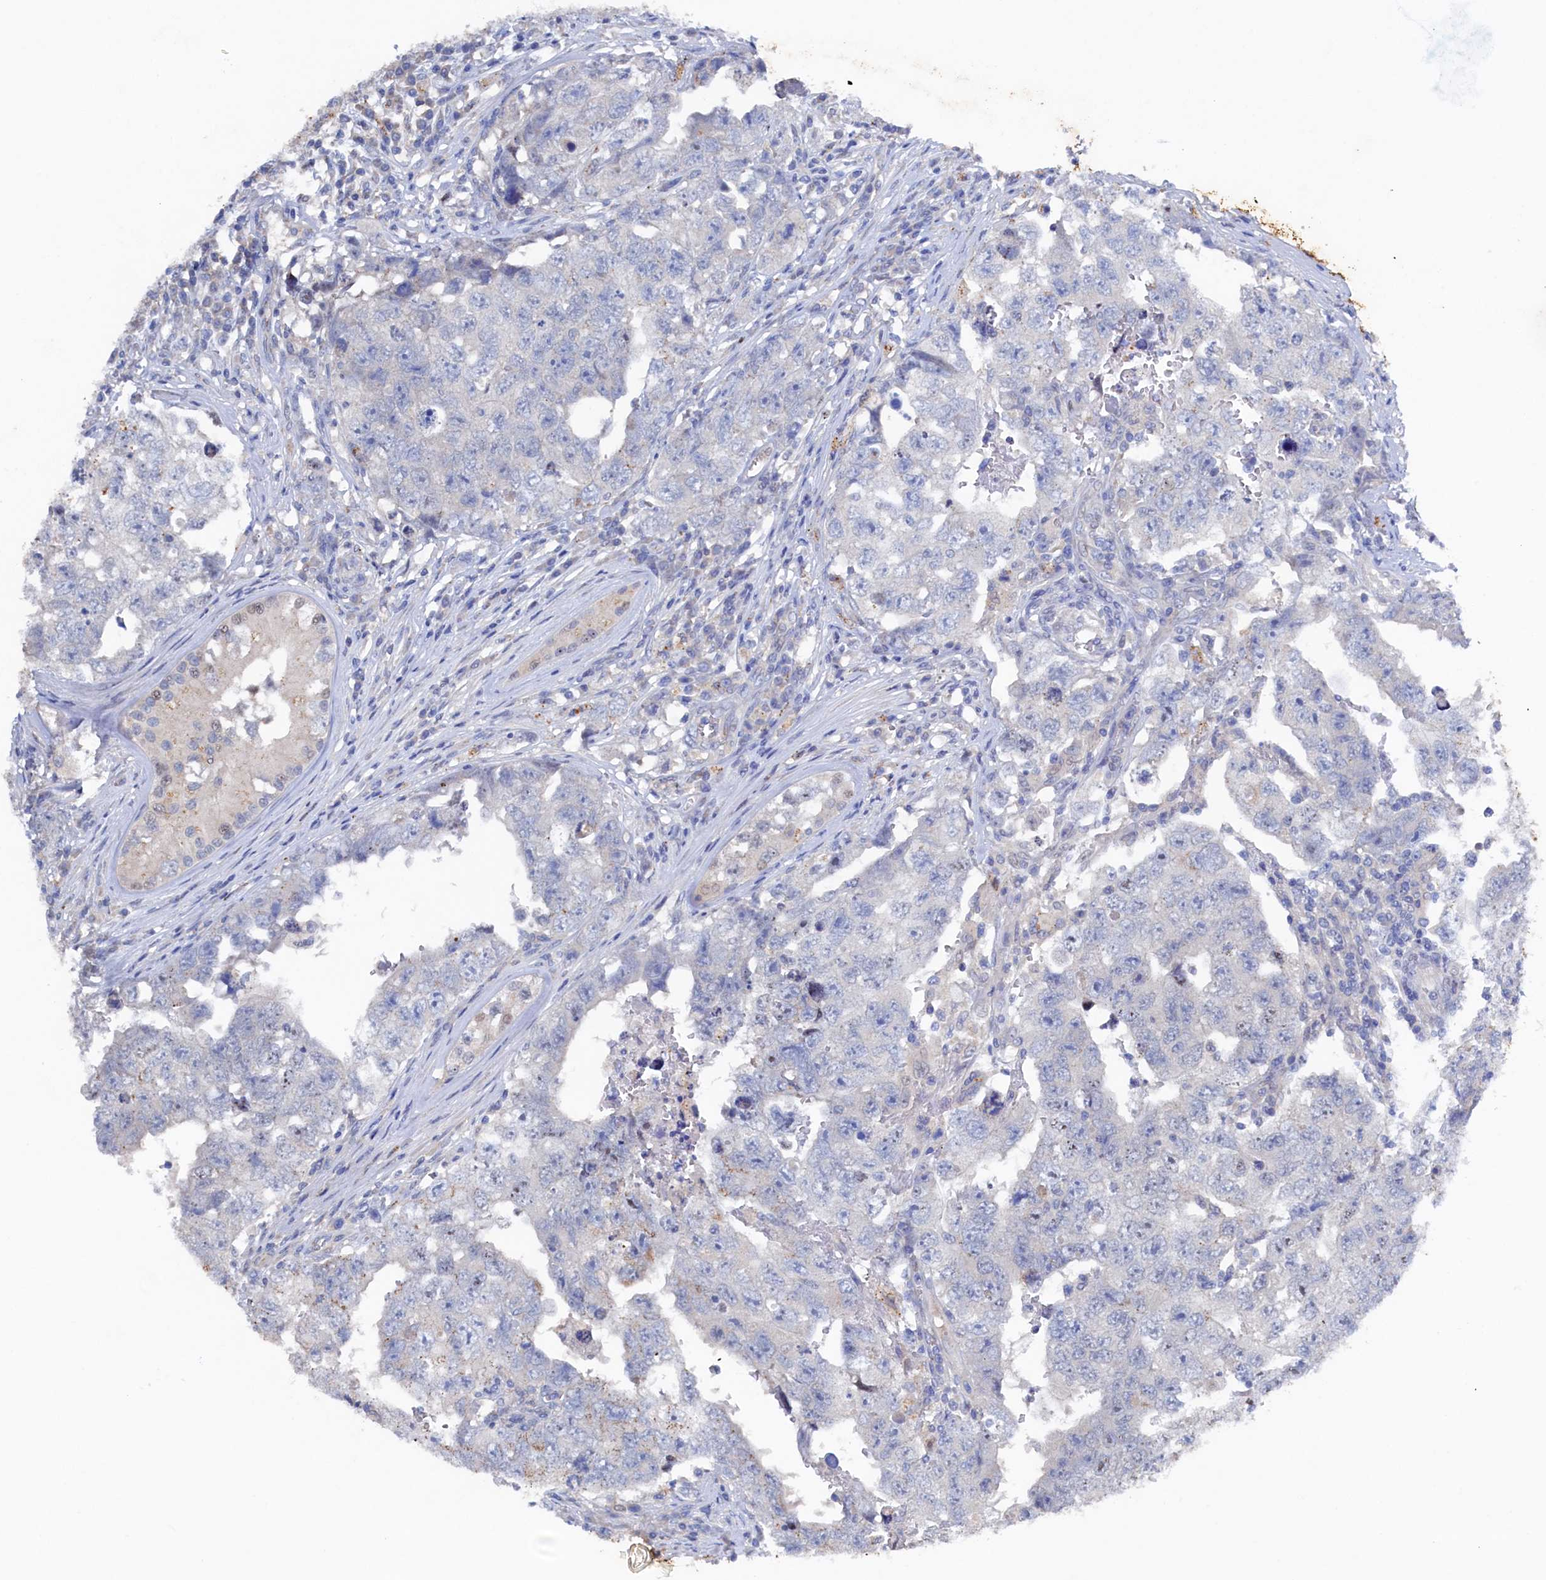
{"staining": {"intensity": "negative", "quantity": "none", "location": "none"}, "tissue": "testis cancer", "cell_type": "Tumor cells", "image_type": "cancer", "snomed": [{"axis": "morphology", "description": "Carcinoma, Embryonal, NOS"}, {"axis": "topography", "description": "Testis"}], "caption": "Human testis embryonal carcinoma stained for a protein using immunohistochemistry exhibits no staining in tumor cells.", "gene": "CBLIF", "patient": {"sex": "male", "age": 17}}